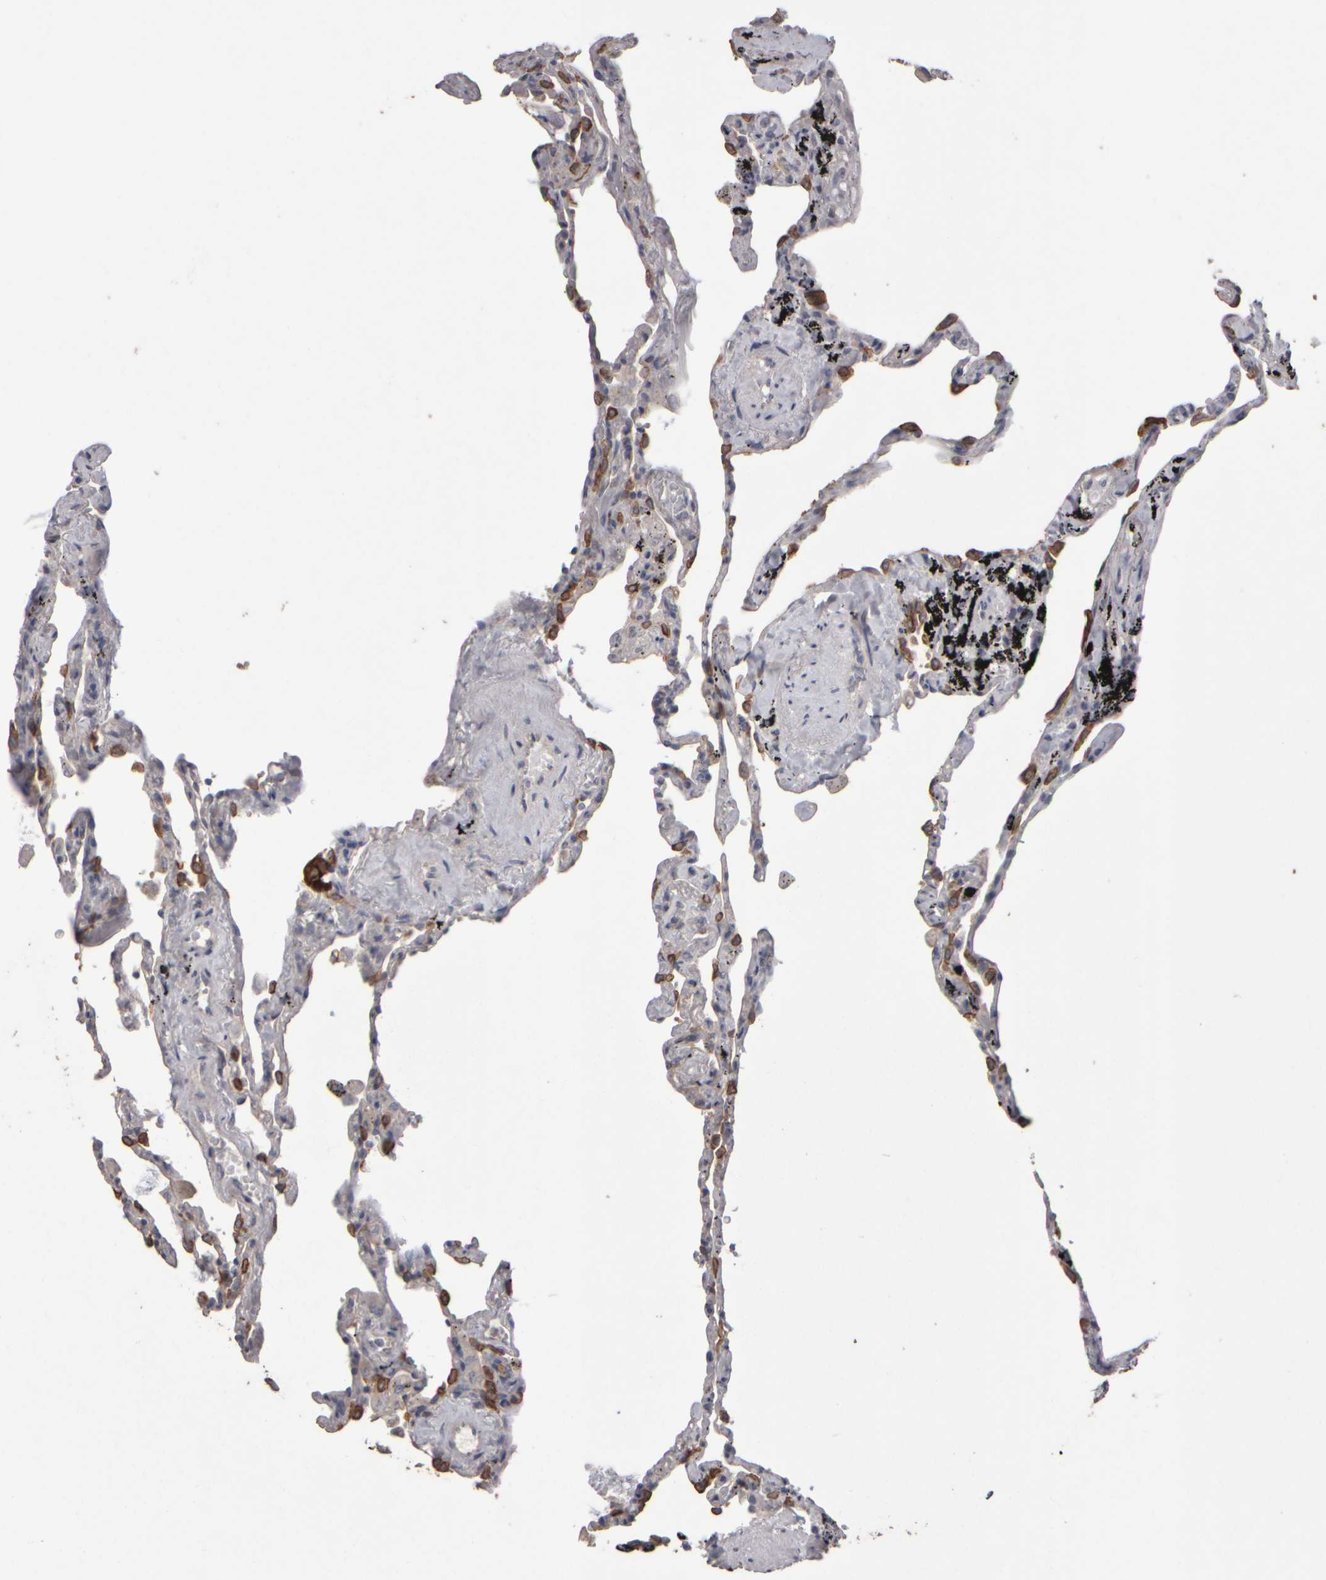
{"staining": {"intensity": "moderate", "quantity": "25%-75%", "location": "cytoplasmic/membranous"}, "tissue": "lung", "cell_type": "Alveolar cells", "image_type": "normal", "snomed": [{"axis": "morphology", "description": "Normal tissue, NOS"}, {"axis": "topography", "description": "Lung"}], "caption": "Protein staining displays moderate cytoplasmic/membranous expression in approximately 25%-75% of alveolar cells in normal lung. (Brightfield microscopy of DAB IHC at high magnification).", "gene": "EPHX2", "patient": {"sex": "male", "age": 59}}